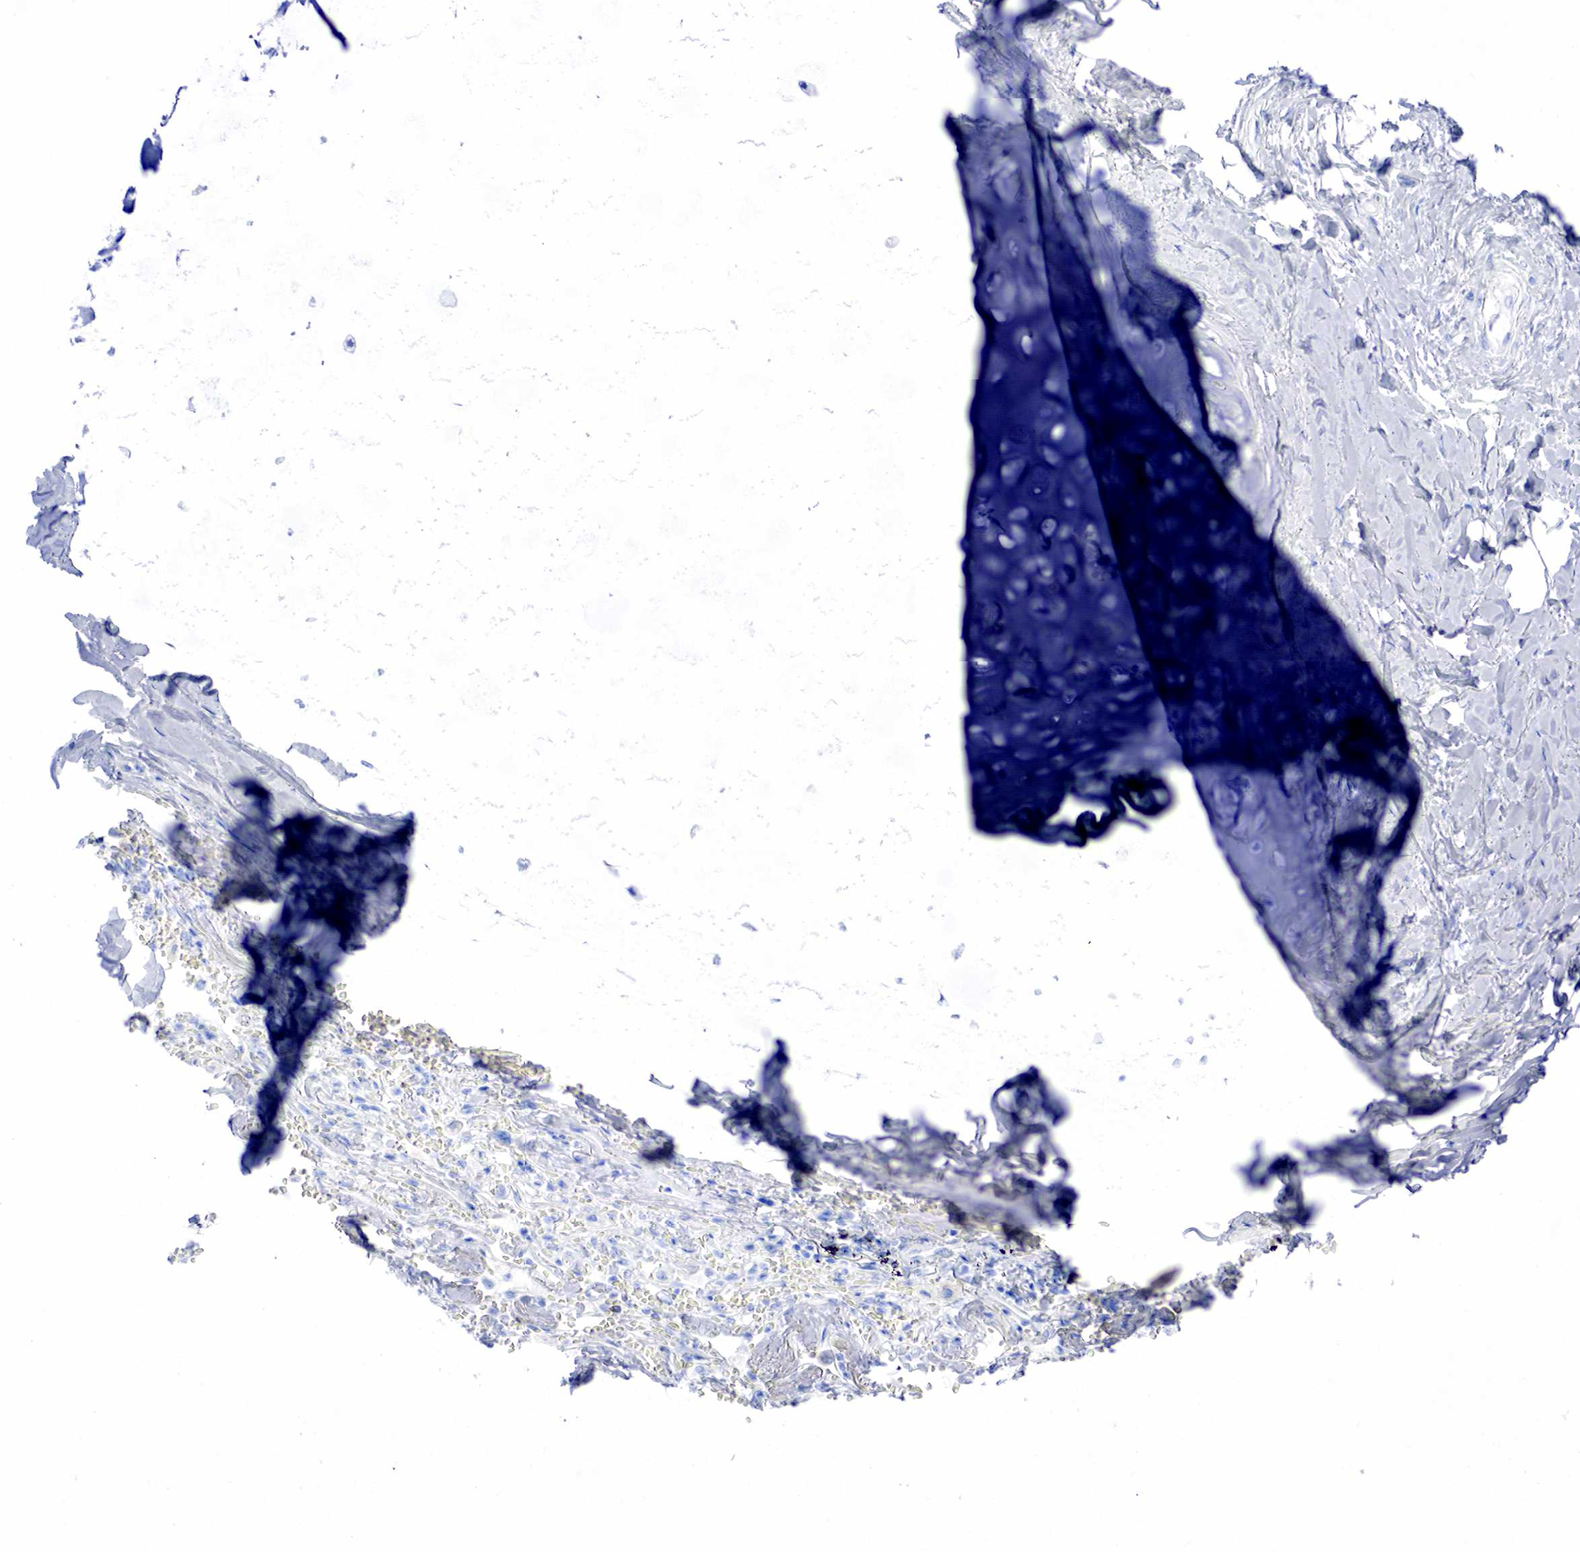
{"staining": {"intensity": "negative", "quantity": "none", "location": "none"}, "tissue": "bronchus", "cell_type": "Respiratory epithelial cells", "image_type": "normal", "snomed": [{"axis": "morphology", "description": "Normal tissue, NOS"}, {"axis": "topography", "description": "Cartilage tissue"}, {"axis": "topography", "description": "Lung"}], "caption": "High magnification brightfield microscopy of benign bronchus stained with DAB (3,3'-diaminobenzidine) (brown) and counterstained with hematoxylin (blue): respiratory epithelial cells show no significant expression.", "gene": "INHA", "patient": {"sex": "male", "age": 65}}